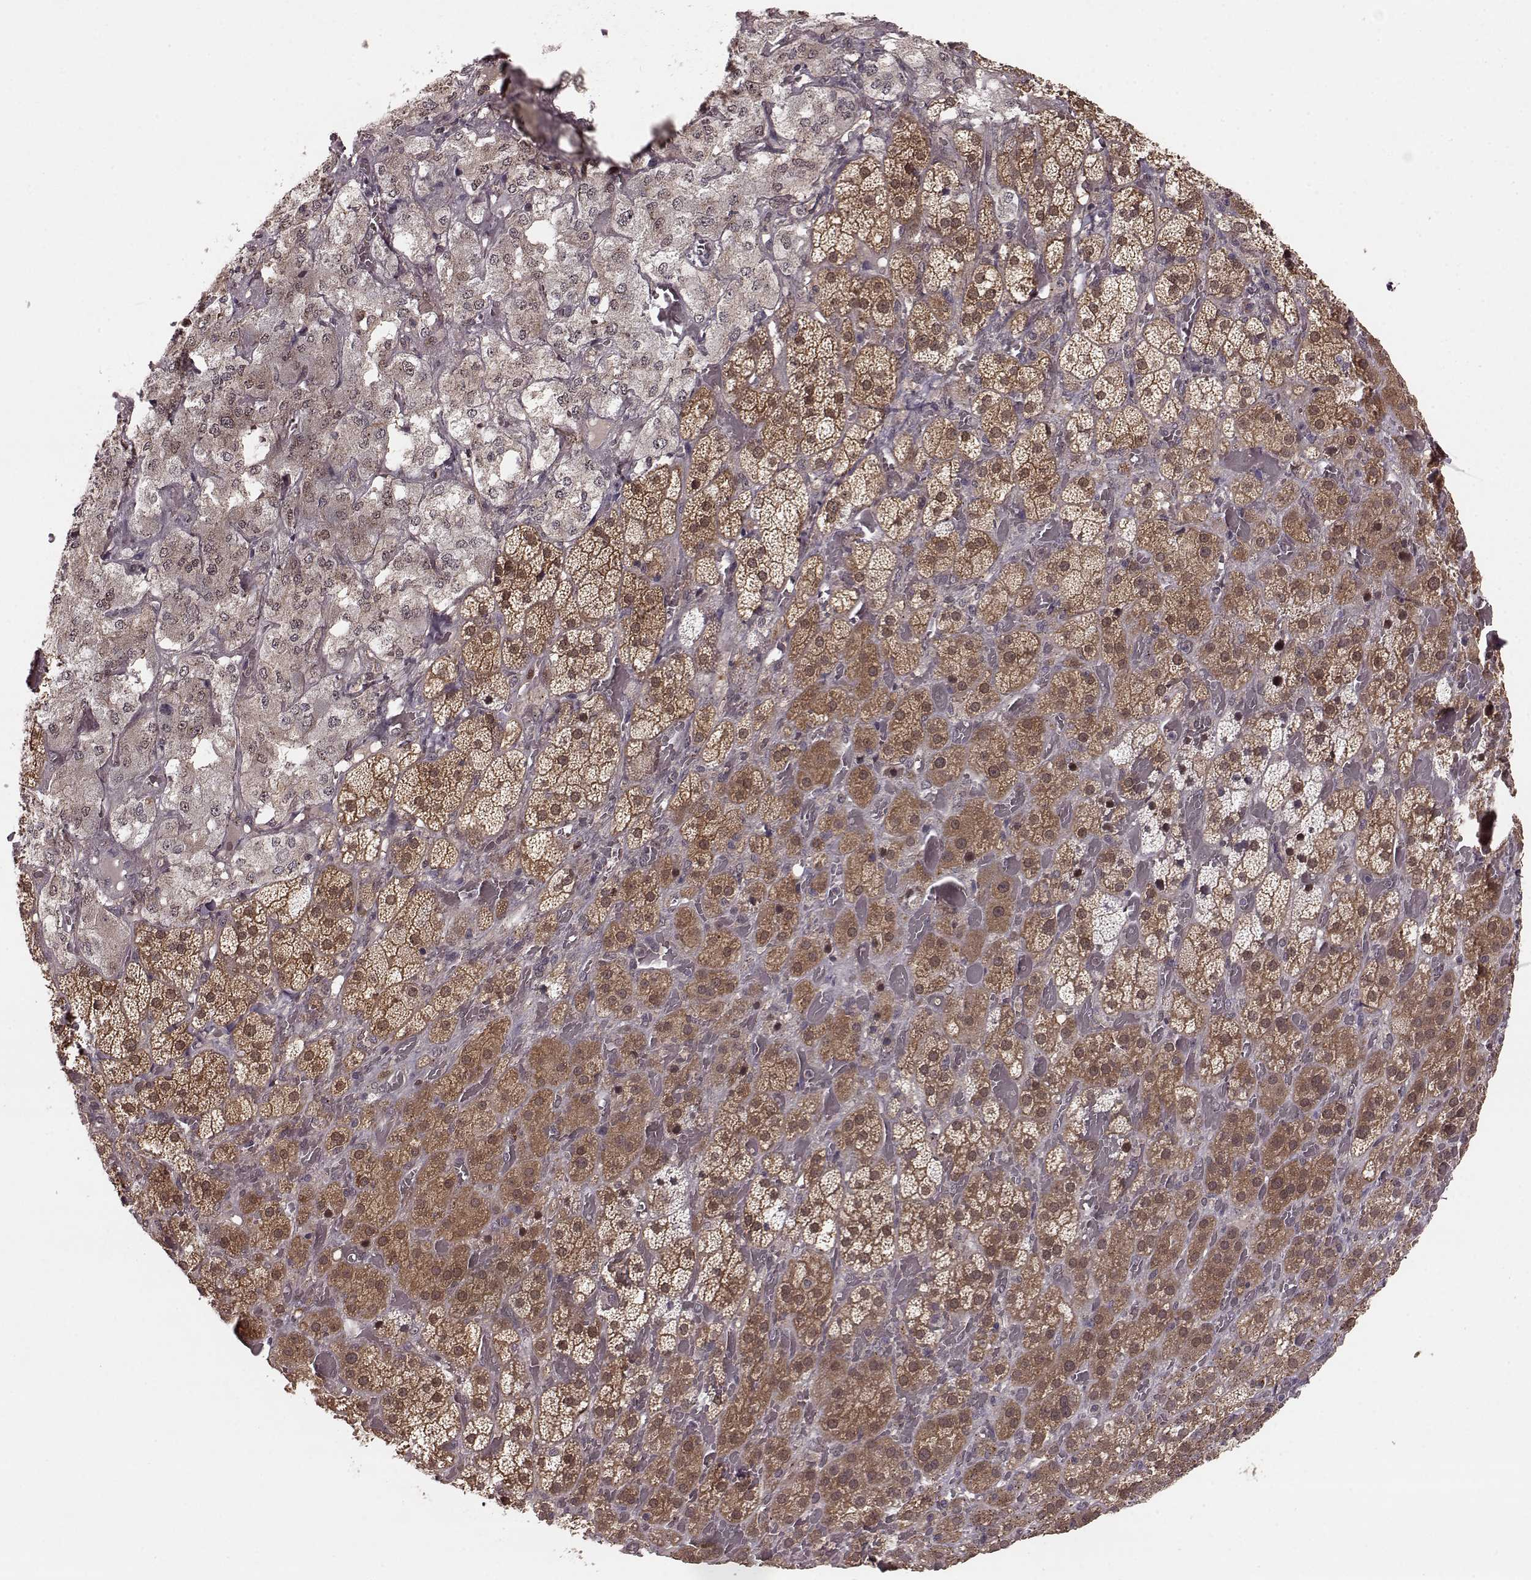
{"staining": {"intensity": "moderate", "quantity": "25%-75%", "location": "cytoplasmic/membranous,nuclear"}, "tissue": "adrenal gland", "cell_type": "Glandular cells", "image_type": "normal", "snomed": [{"axis": "morphology", "description": "Normal tissue, NOS"}, {"axis": "topography", "description": "Adrenal gland"}], "caption": "Immunohistochemical staining of unremarkable human adrenal gland reveals medium levels of moderate cytoplasmic/membranous,nuclear staining in about 25%-75% of glandular cells.", "gene": "GSS", "patient": {"sex": "male", "age": 57}}